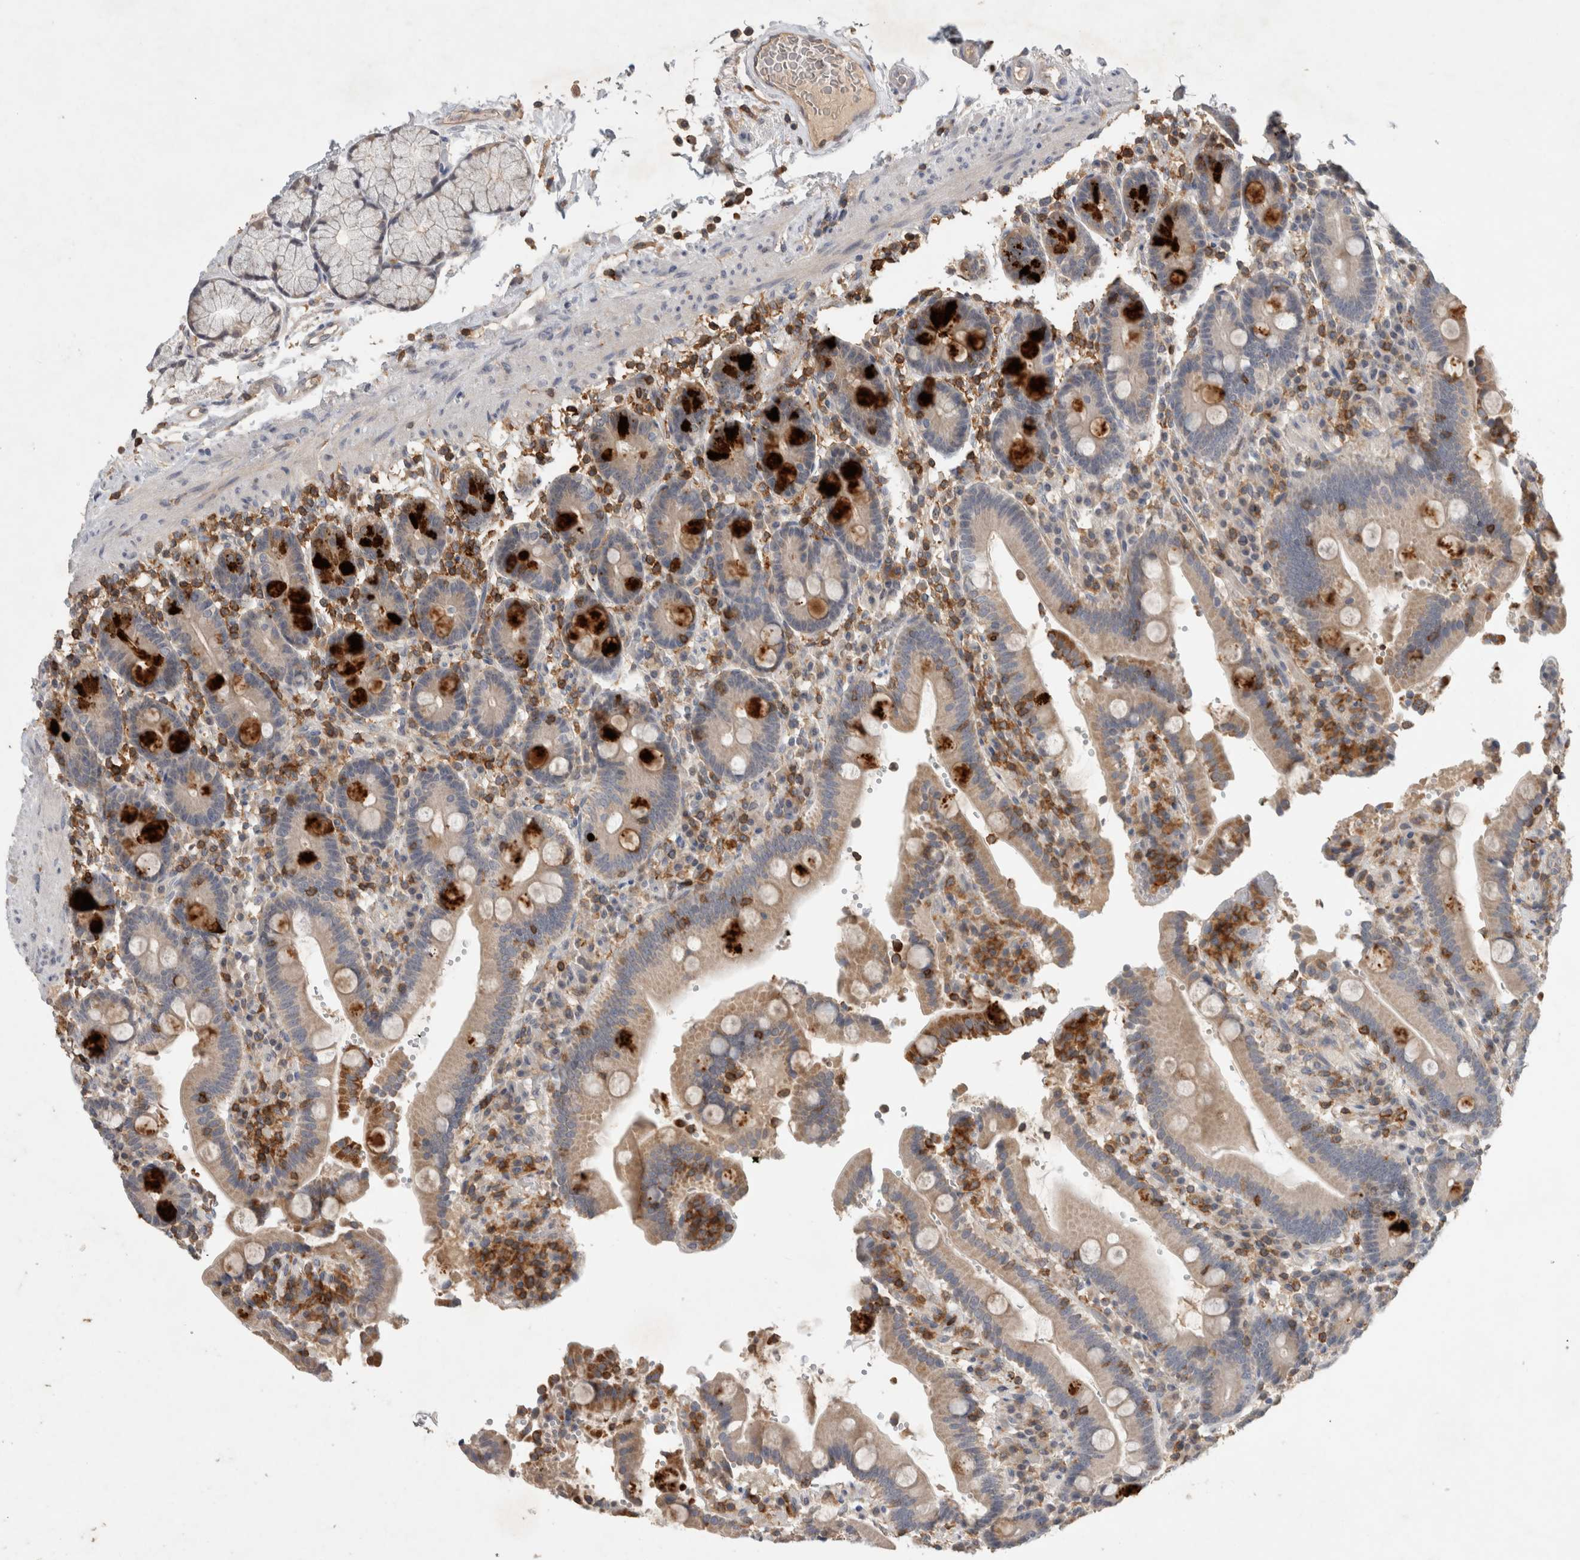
{"staining": {"intensity": "strong", "quantity": "<25%", "location": "cytoplasmic/membranous"}, "tissue": "duodenum", "cell_type": "Glandular cells", "image_type": "normal", "snomed": [{"axis": "morphology", "description": "Normal tissue, NOS"}, {"axis": "topography", "description": "Small intestine, NOS"}], "caption": "A histopathology image of human duodenum stained for a protein reveals strong cytoplasmic/membranous brown staining in glandular cells. The staining was performed using DAB (3,3'-diaminobenzidine), with brown indicating positive protein expression. Nuclei are stained blue with hematoxylin.", "gene": "GFRA2", "patient": {"sex": "female", "age": 71}}